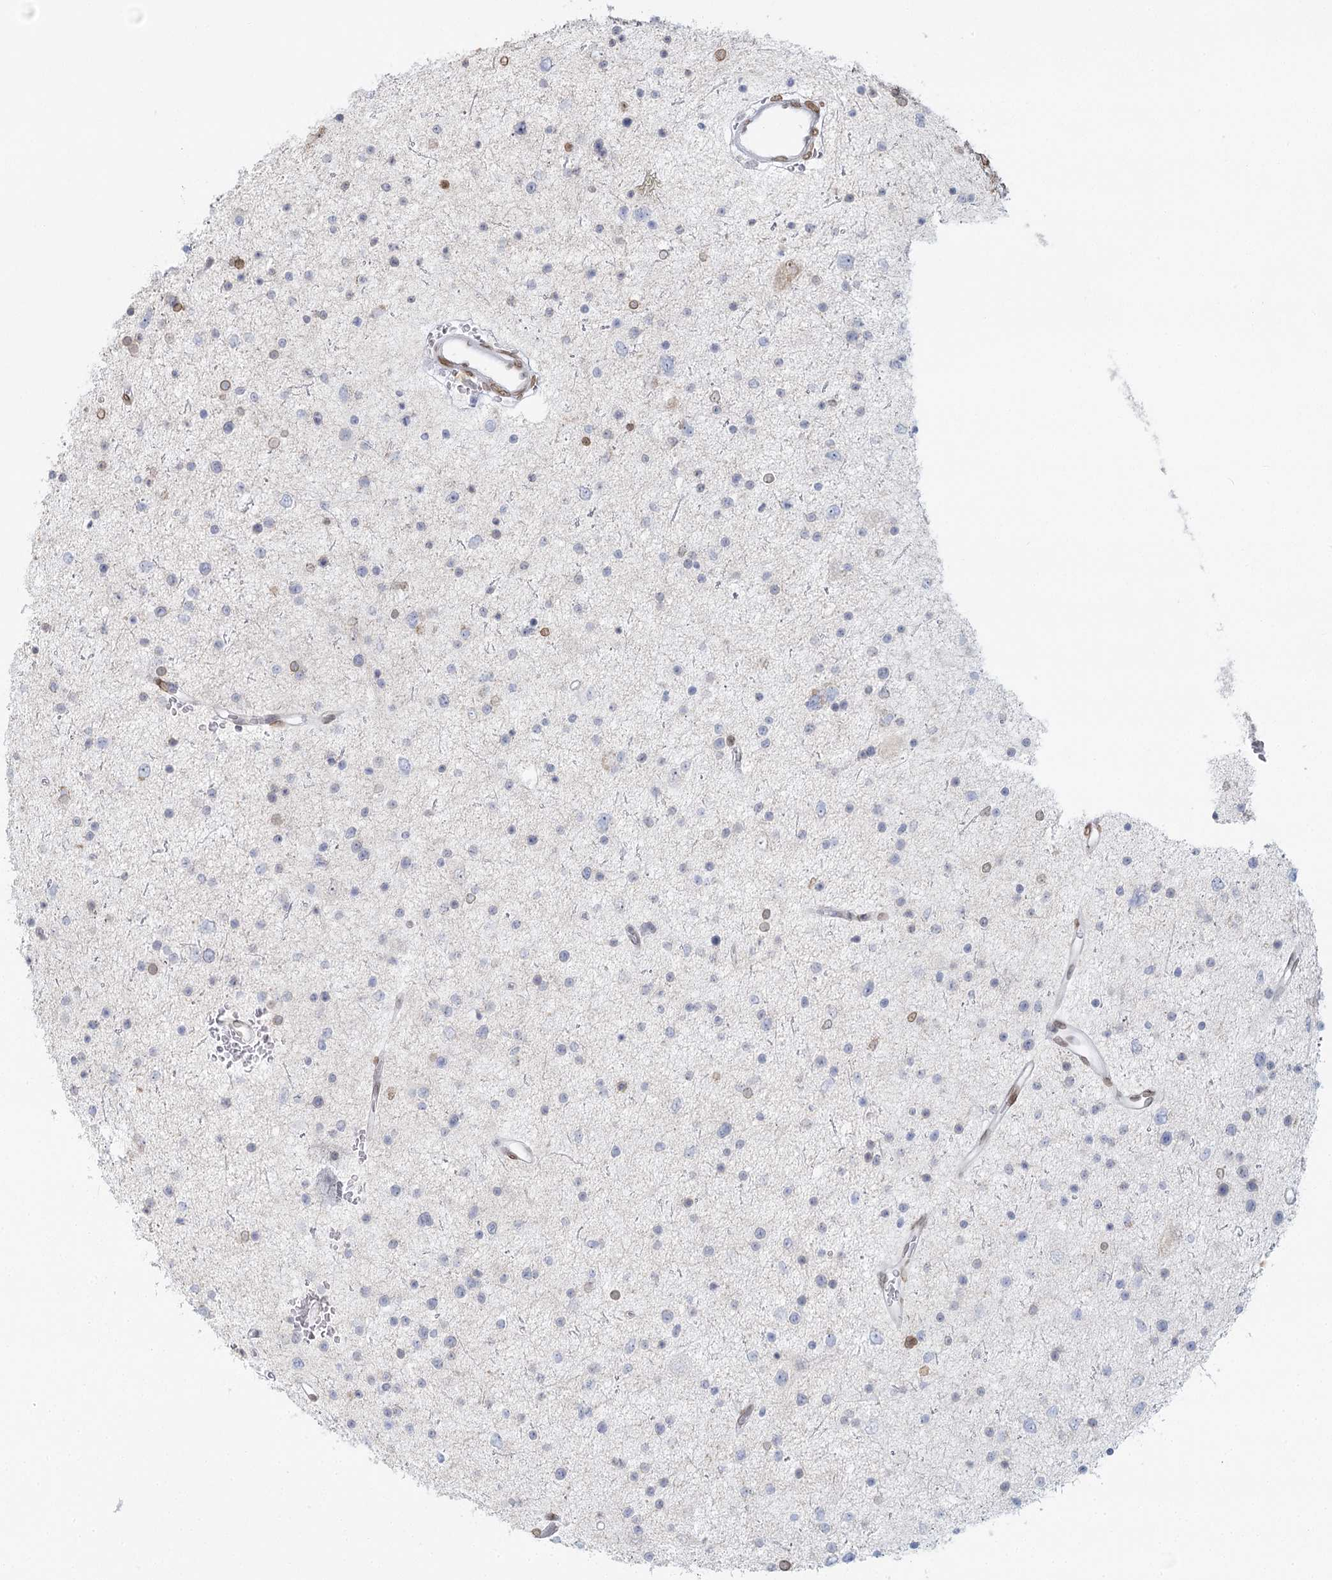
{"staining": {"intensity": "negative", "quantity": "none", "location": "none"}, "tissue": "glioma", "cell_type": "Tumor cells", "image_type": "cancer", "snomed": [{"axis": "morphology", "description": "Glioma, malignant, Low grade"}, {"axis": "topography", "description": "Brain"}], "caption": "A high-resolution image shows IHC staining of glioma, which shows no significant expression in tumor cells.", "gene": "VWA5A", "patient": {"sex": "female", "age": 37}}